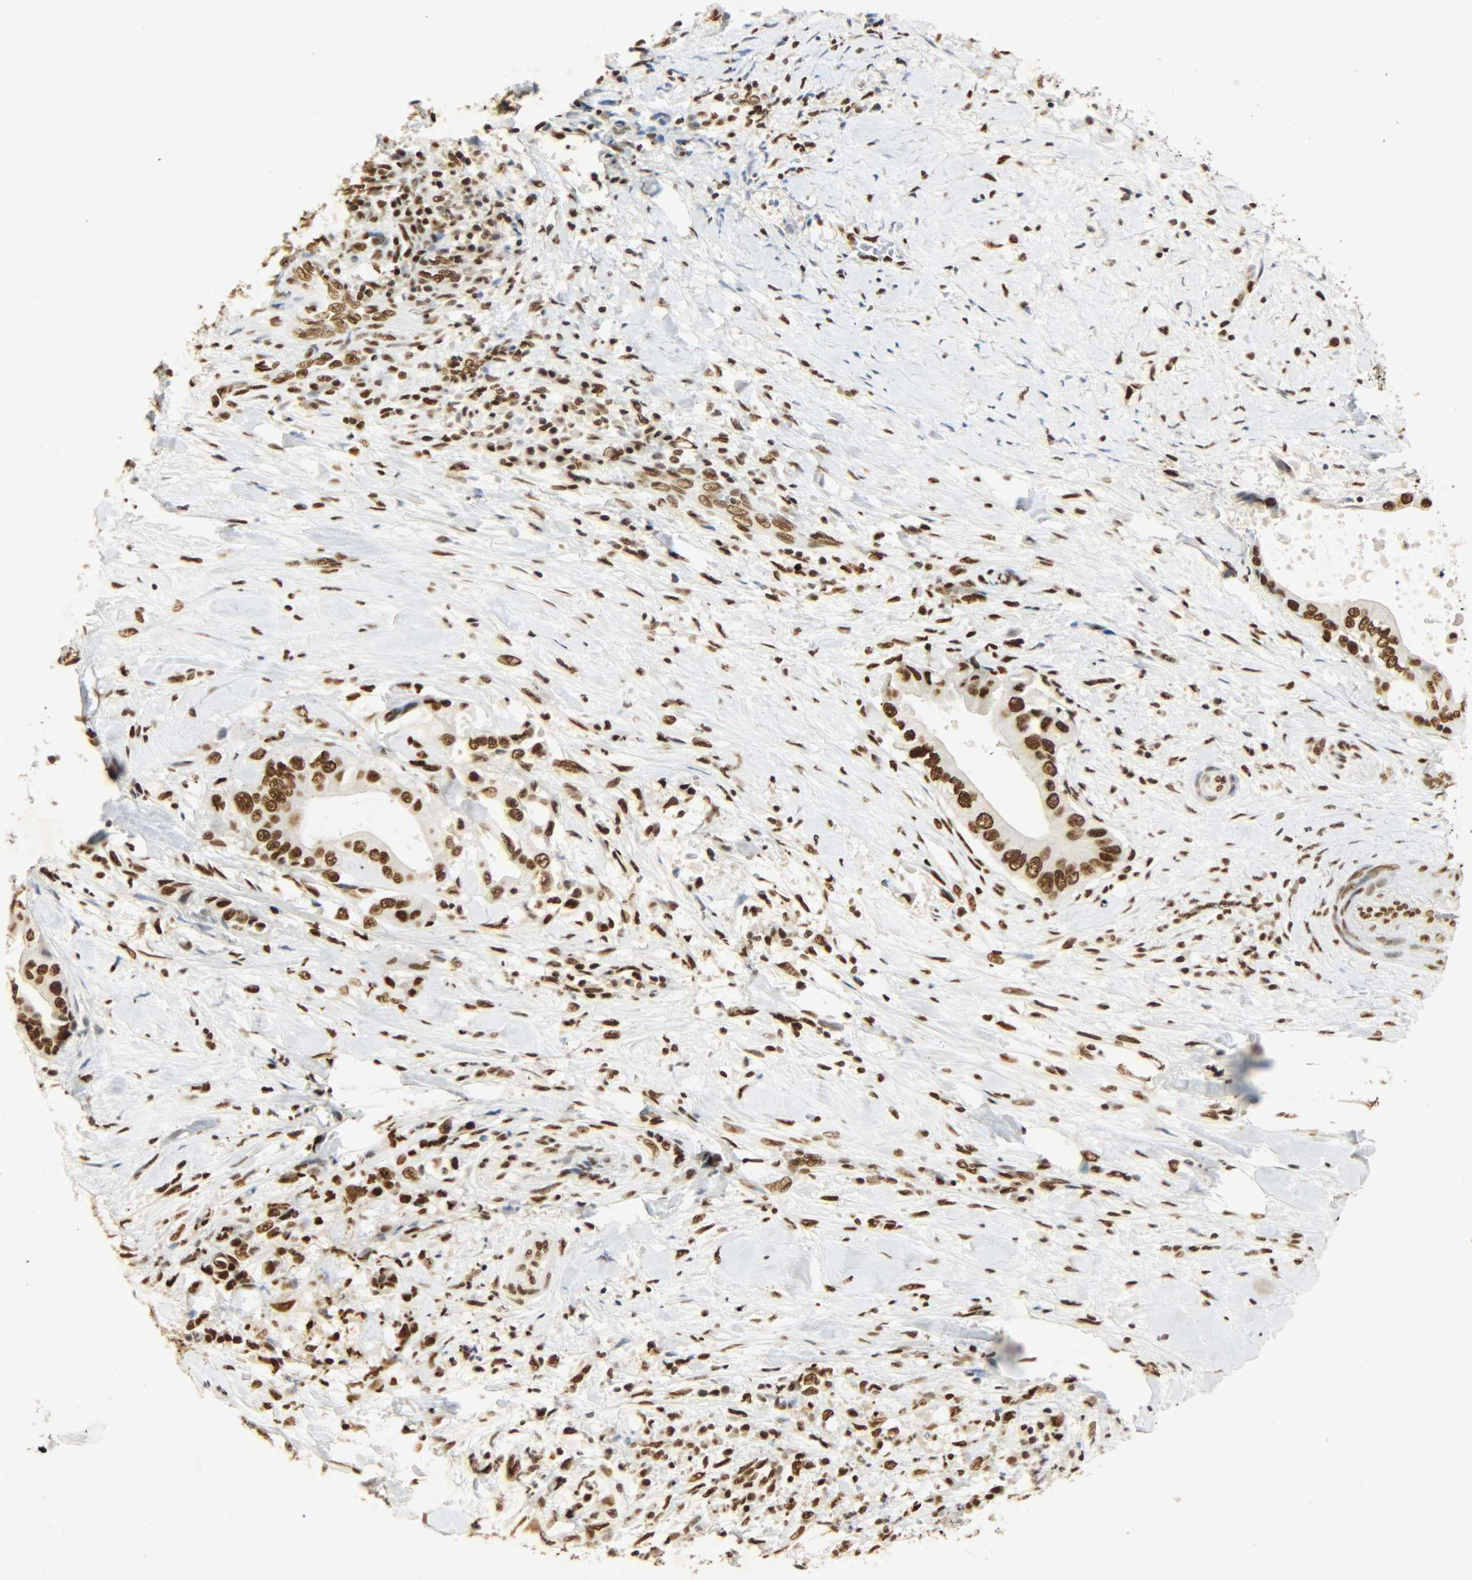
{"staining": {"intensity": "strong", "quantity": ">75%", "location": "nuclear"}, "tissue": "liver cancer", "cell_type": "Tumor cells", "image_type": "cancer", "snomed": [{"axis": "morphology", "description": "Cholangiocarcinoma"}, {"axis": "topography", "description": "Liver"}], "caption": "This is a histology image of IHC staining of liver cancer, which shows strong expression in the nuclear of tumor cells.", "gene": "KHDRBS1", "patient": {"sex": "male", "age": 58}}